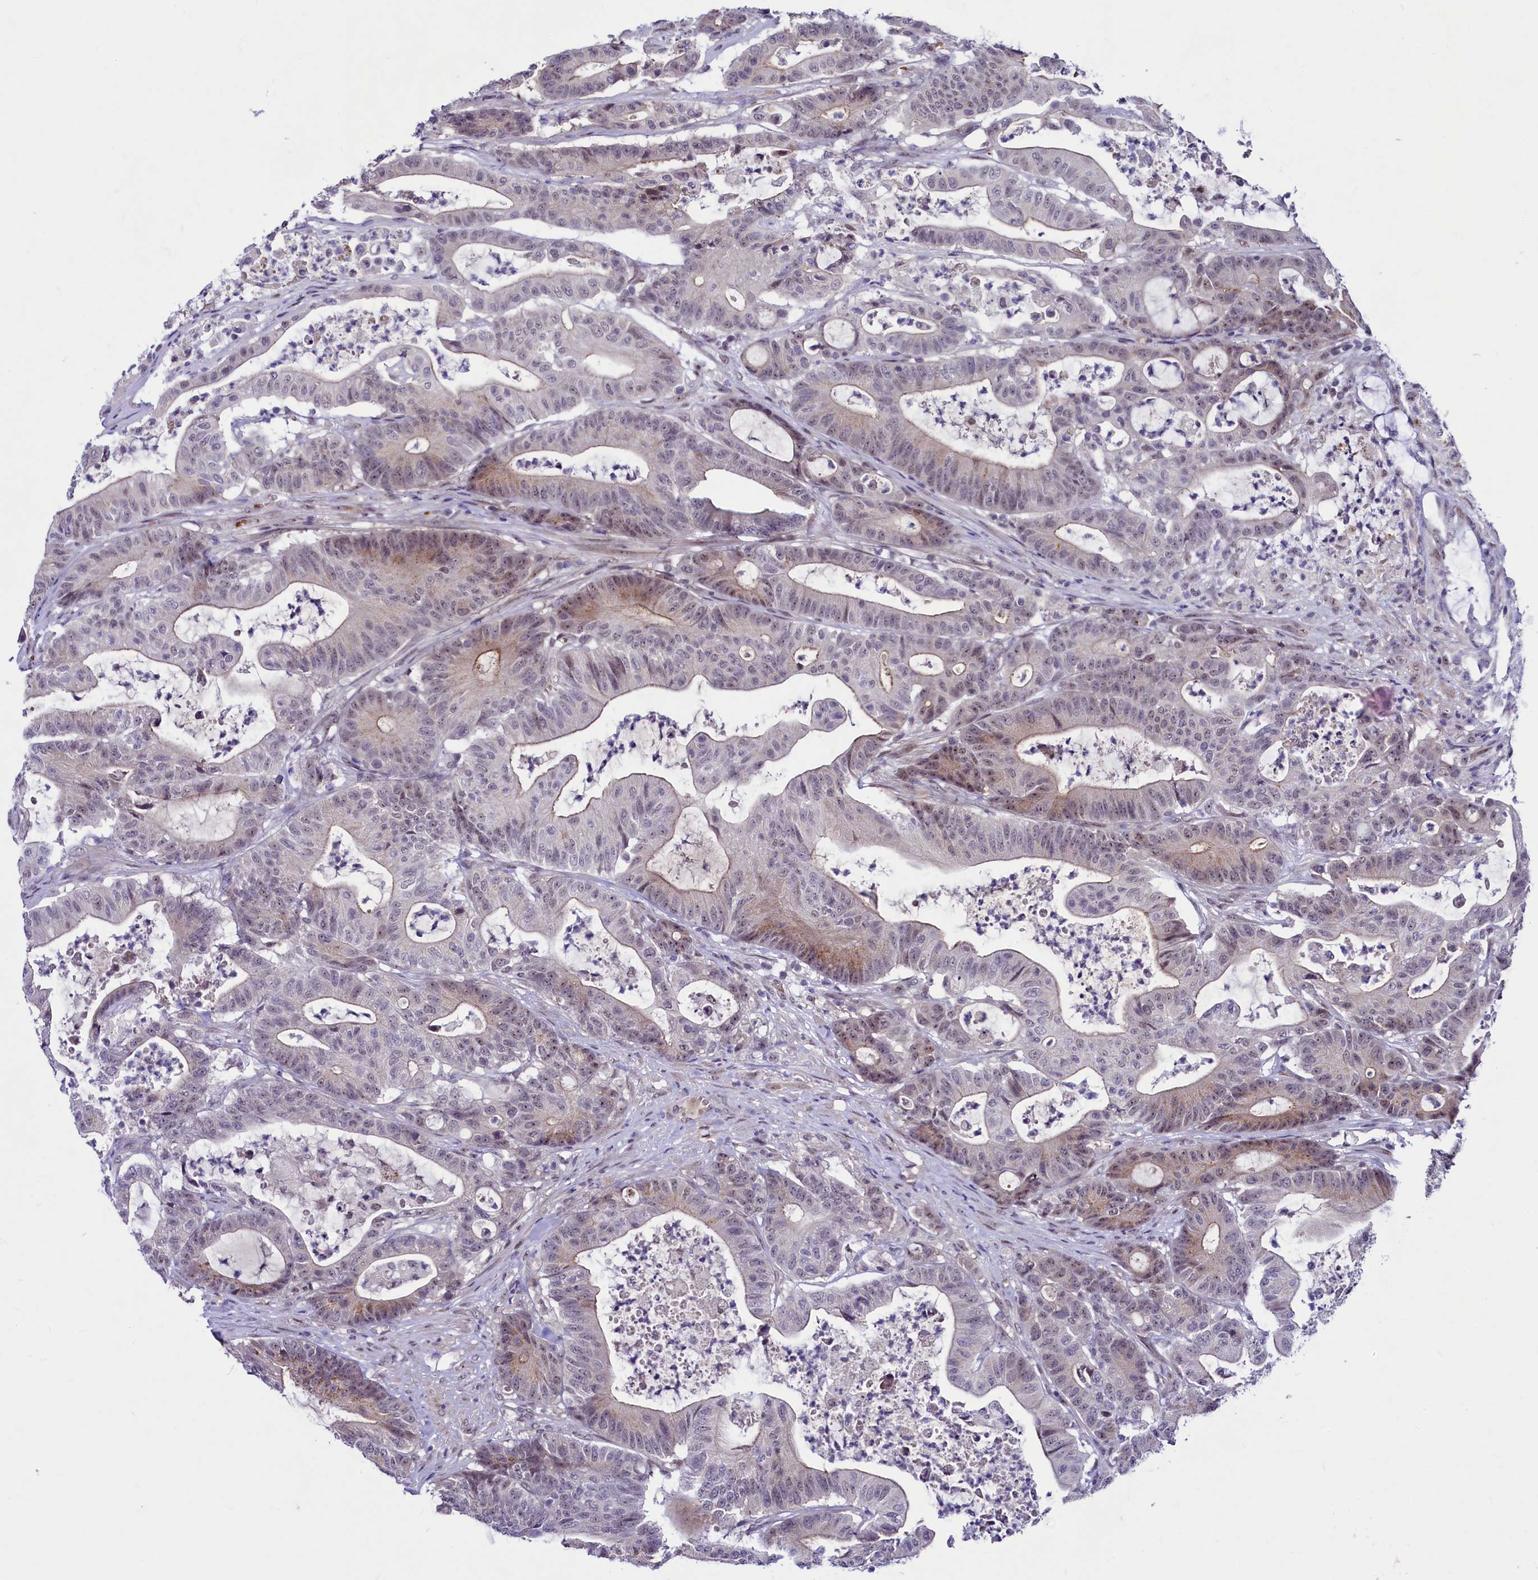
{"staining": {"intensity": "moderate", "quantity": "<25%", "location": "cytoplasmic/membranous,nuclear"}, "tissue": "colorectal cancer", "cell_type": "Tumor cells", "image_type": "cancer", "snomed": [{"axis": "morphology", "description": "Adenocarcinoma, NOS"}, {"axis": "topography", "description": "Colon"}], "caption": "Immunohistochemical staining of human colorectal cancer (adenocarcinoma) shows low levels of moderate cytoplasmic/membranous and nuclear positivity in about <25% of tumor cells.", "gene": "LEUTX", "patient": {"sex": "female", "age": 84}}